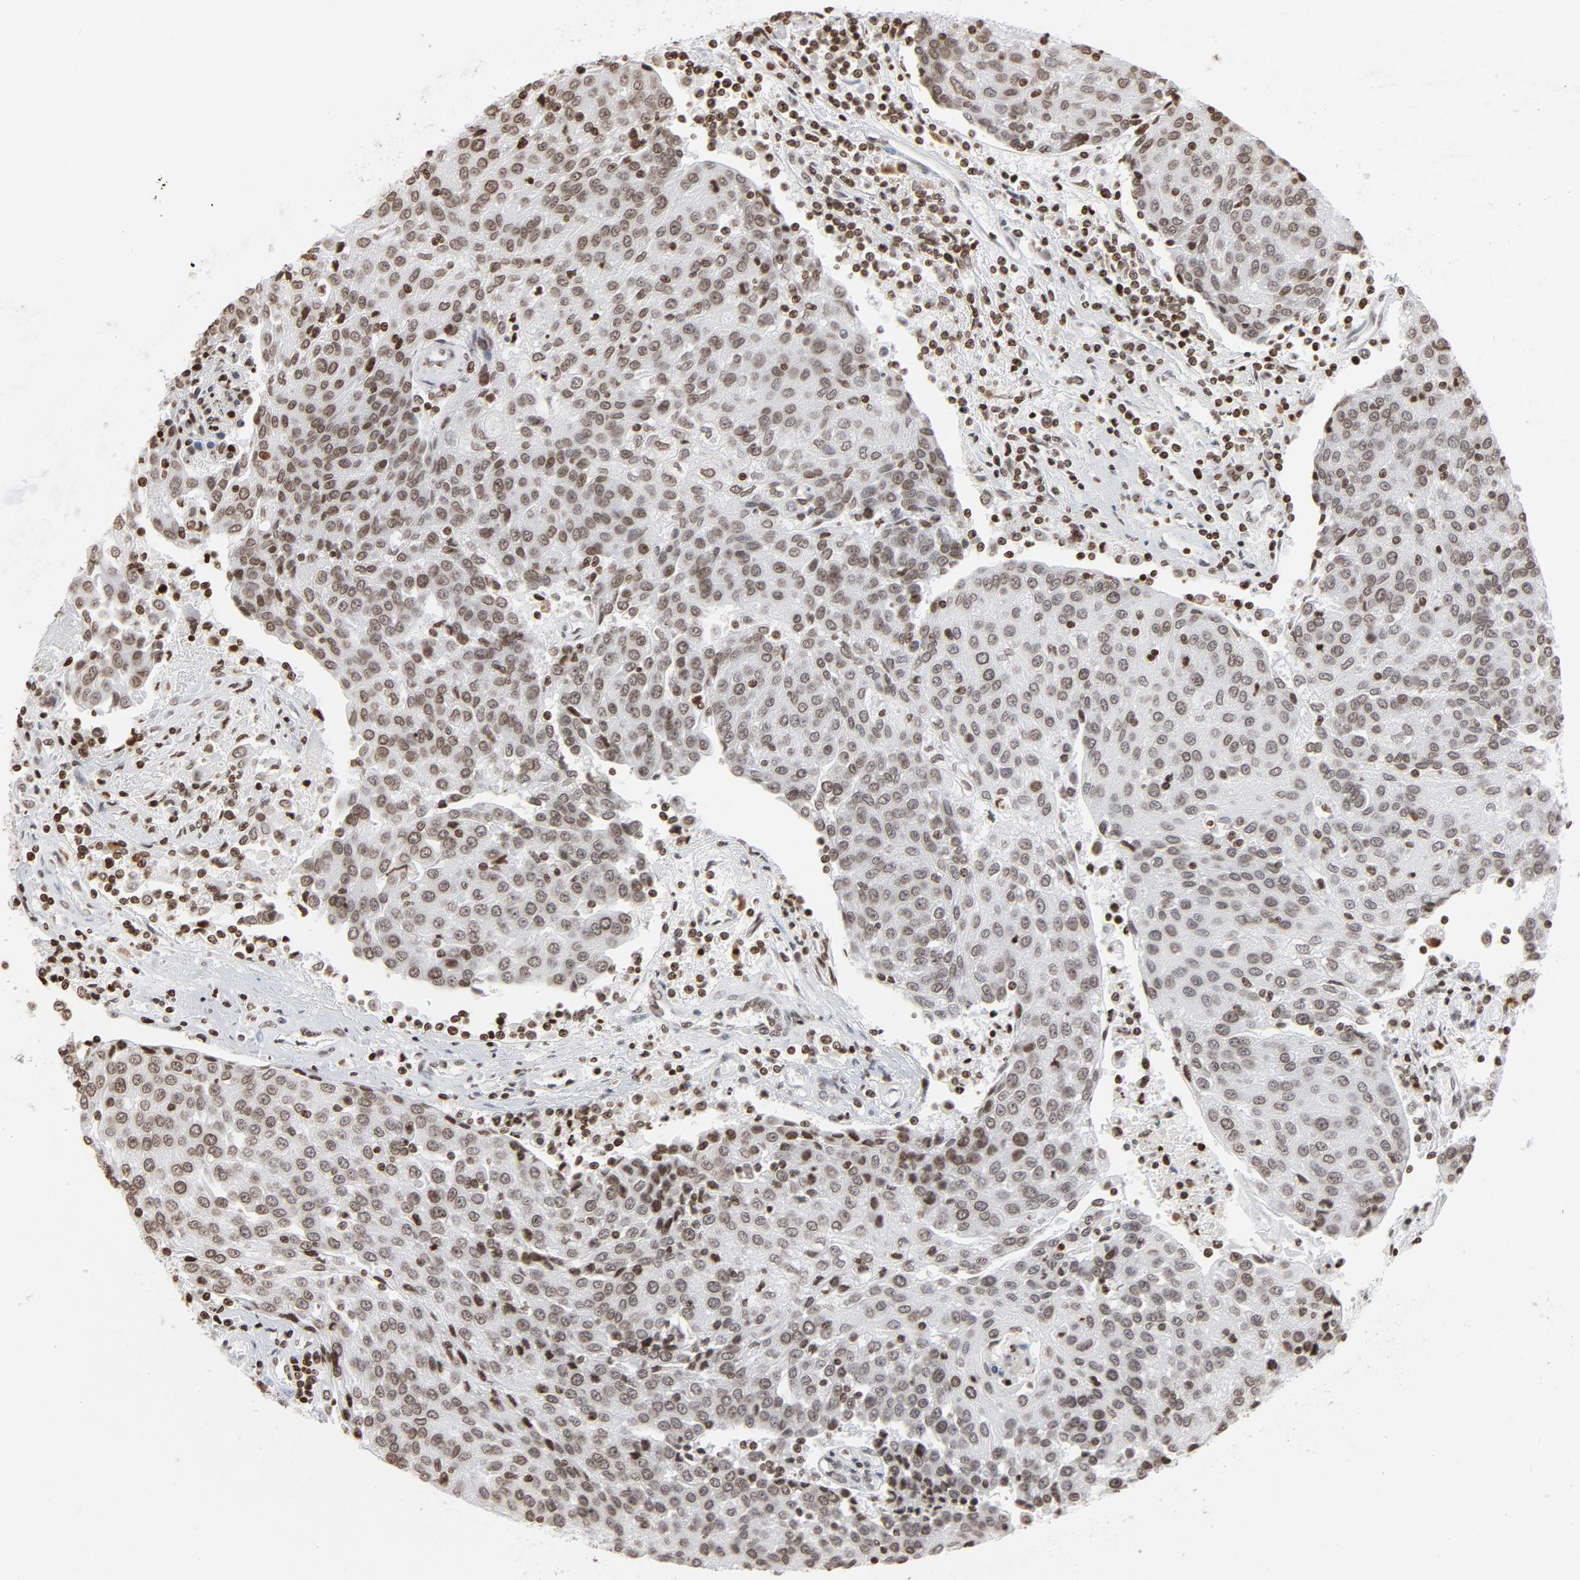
{"staining": {"intensity": "weak", "quantity": ">75%", "location": "nuclear"}, "tissue": "urothelial cancer", "cell_type": "Tumor cells", "image_type": "cancer", "snomed": [{"axis": "morphology", "description": "Urothelial carcinoma, High grade"}, {"axis": "topography", "description": "Urinary bladder"}], "caption": "There is low levels of weak nuclear staining in tumor cells of urothelial carcinoma (high-grade), as demonstrated by immunohistochemical staining (brown color).", "gene": "H2AC12", "patient": {"sex": "female", "age": 85}}